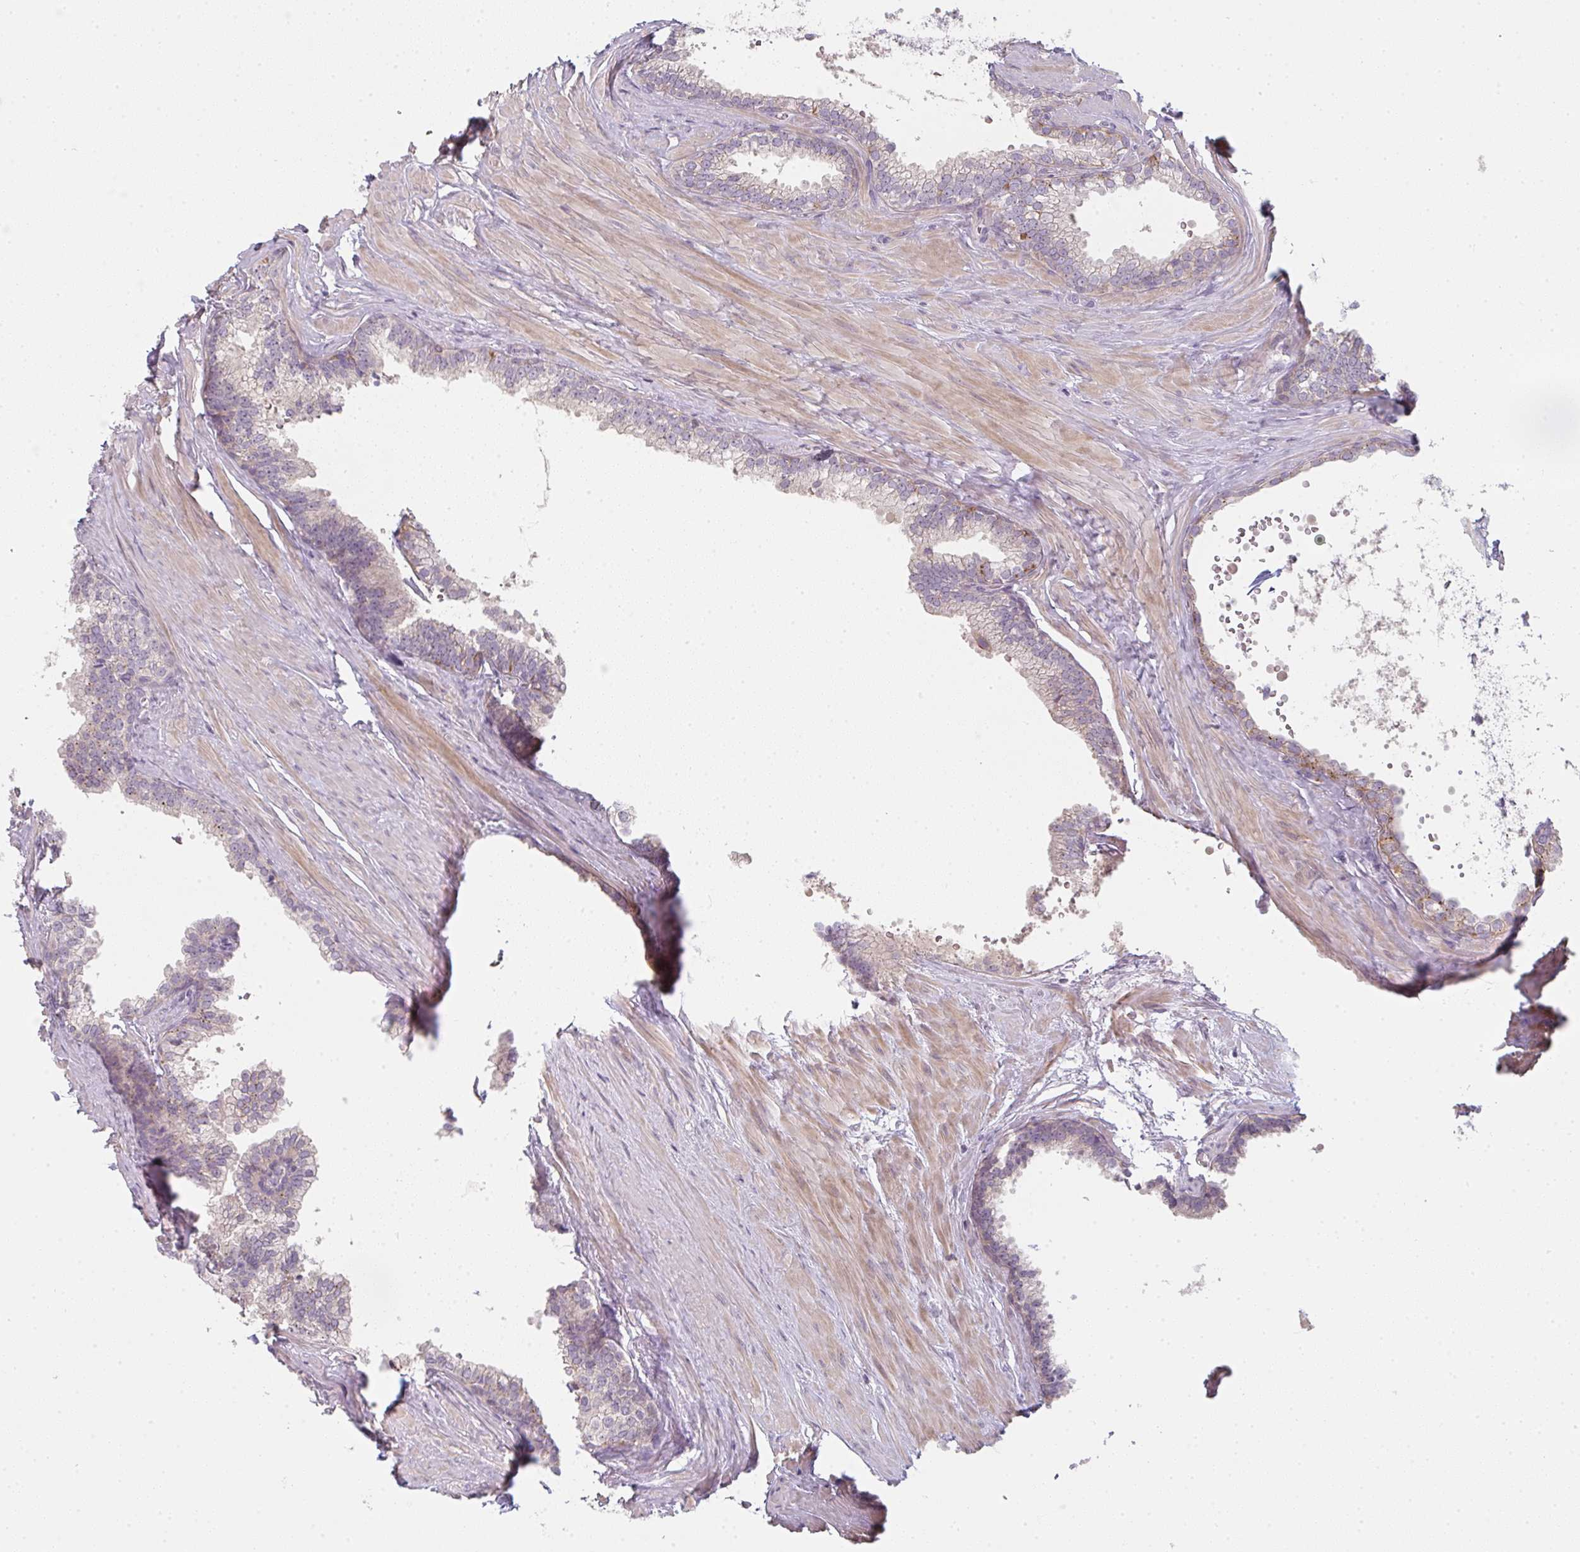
{"staining": {"intensity": "negative", "quantity": "none", "location": "none"}, "tissue": "prostate", "cell_type": "Glandular cells", "image_type": "normal", "snomed": [{"axis": "morphology", "description": "Normal tissue, NOS"}, {"axis": "topography", "description": "Prostate"}, {"axis": "topography", "description": "Peripheral nerve tissue"}], "caption": "Immunohistochemical staining of benign prostate displays no significant positivity in glandular cells. (Immunohistochemistry, brightfield microscopy, high magnification).", "gene": "TMEM237", "patient": {"sex": "male", "age": 55}}